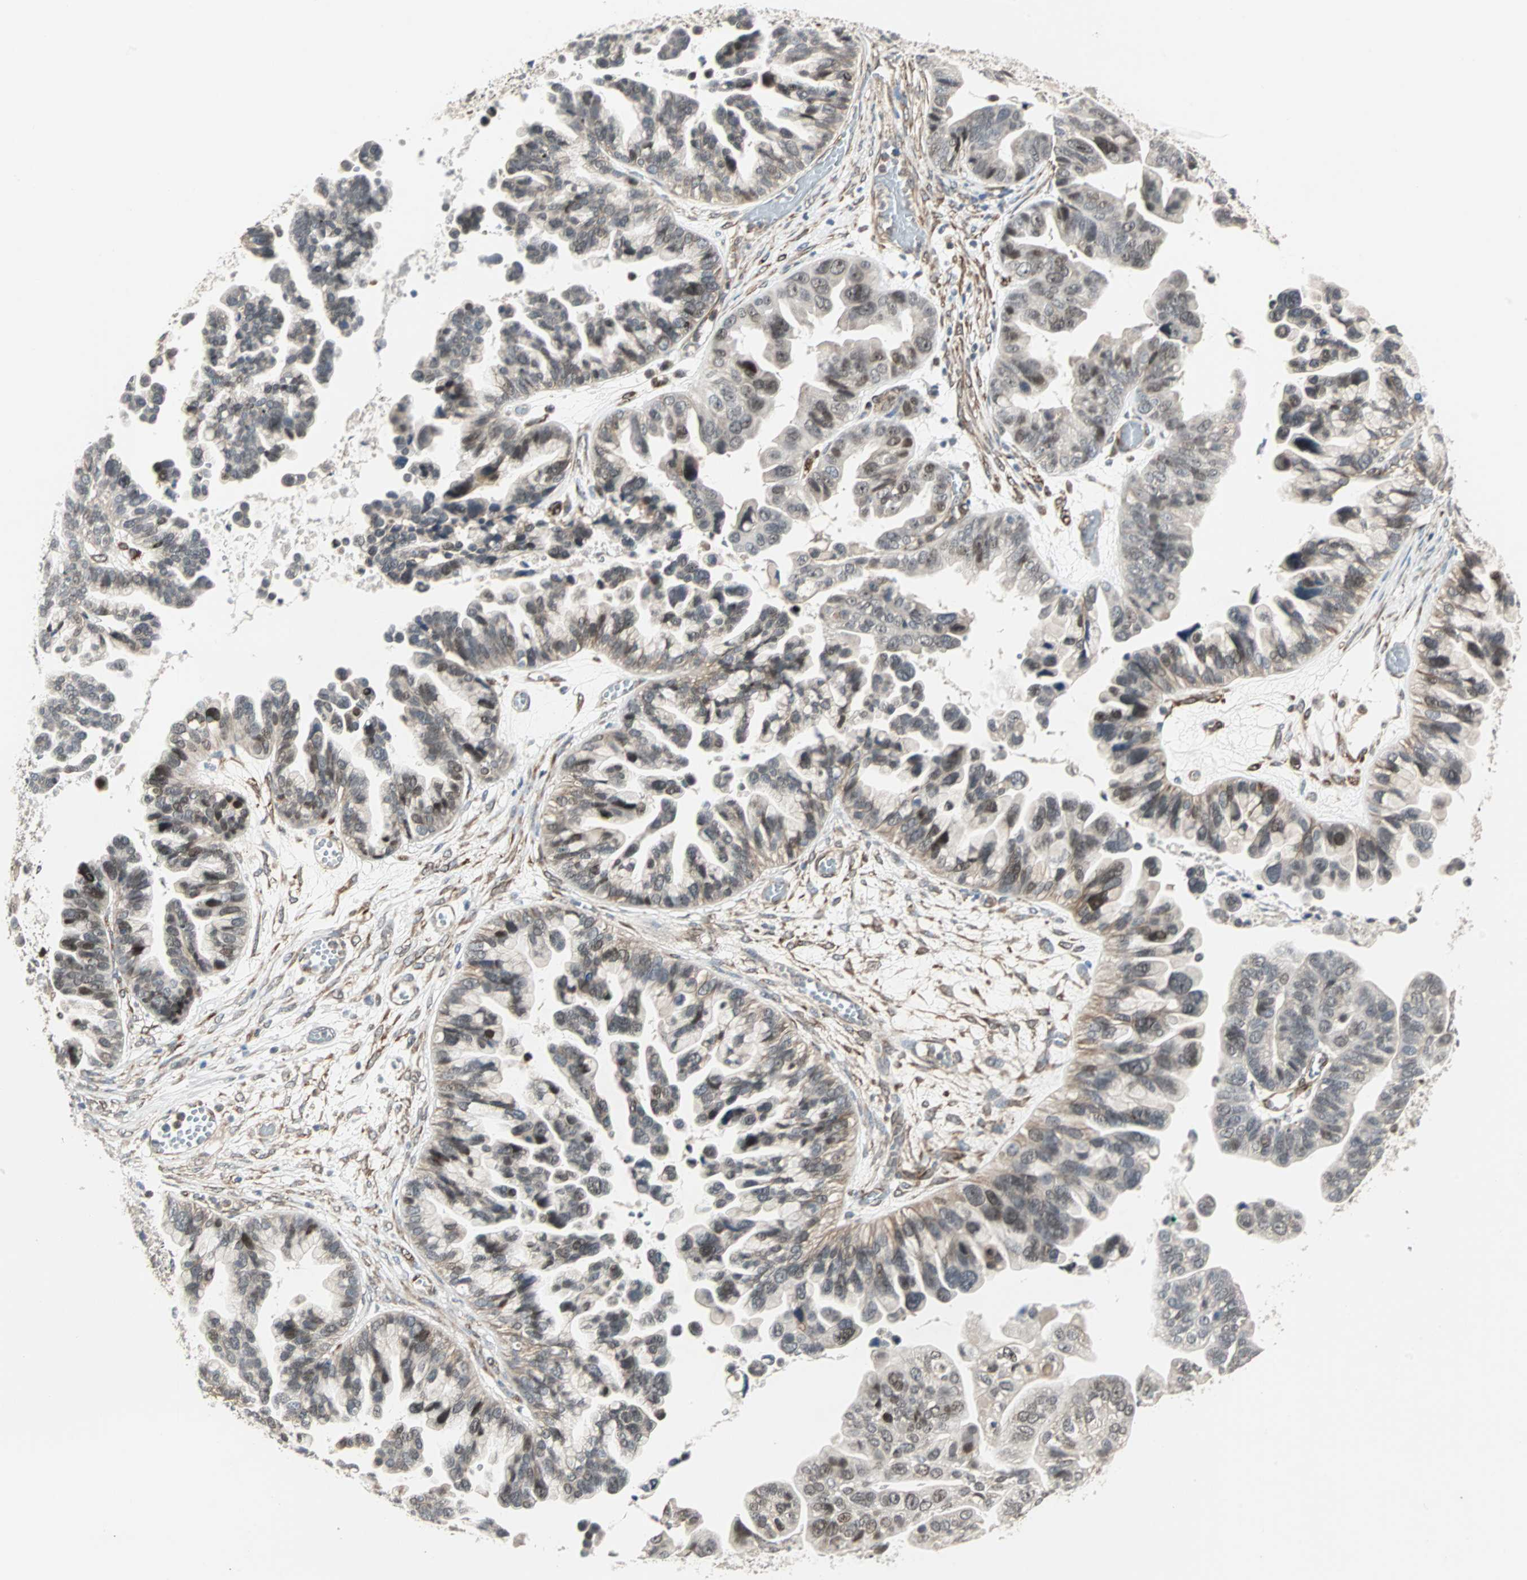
{"staining": {"intensity": "weak", "quantity": "<25%", "location": "nuclear"}, "tissue": "ovarian cancer", "cell_type": "Tumor cells", "image_type": "cancer", "snomed": [{"axis": "morphology", "description": "Cystadenocarcinoma, serous, NOS"}, {"axis": "topography", "description": "Ovary"}], "caption": "Tumor cells show no significant protein expression in serous cystadenocarcinoma (ovarian).", "gene": "TRPV4", "patient": {"sex": "female", "age": 56}}